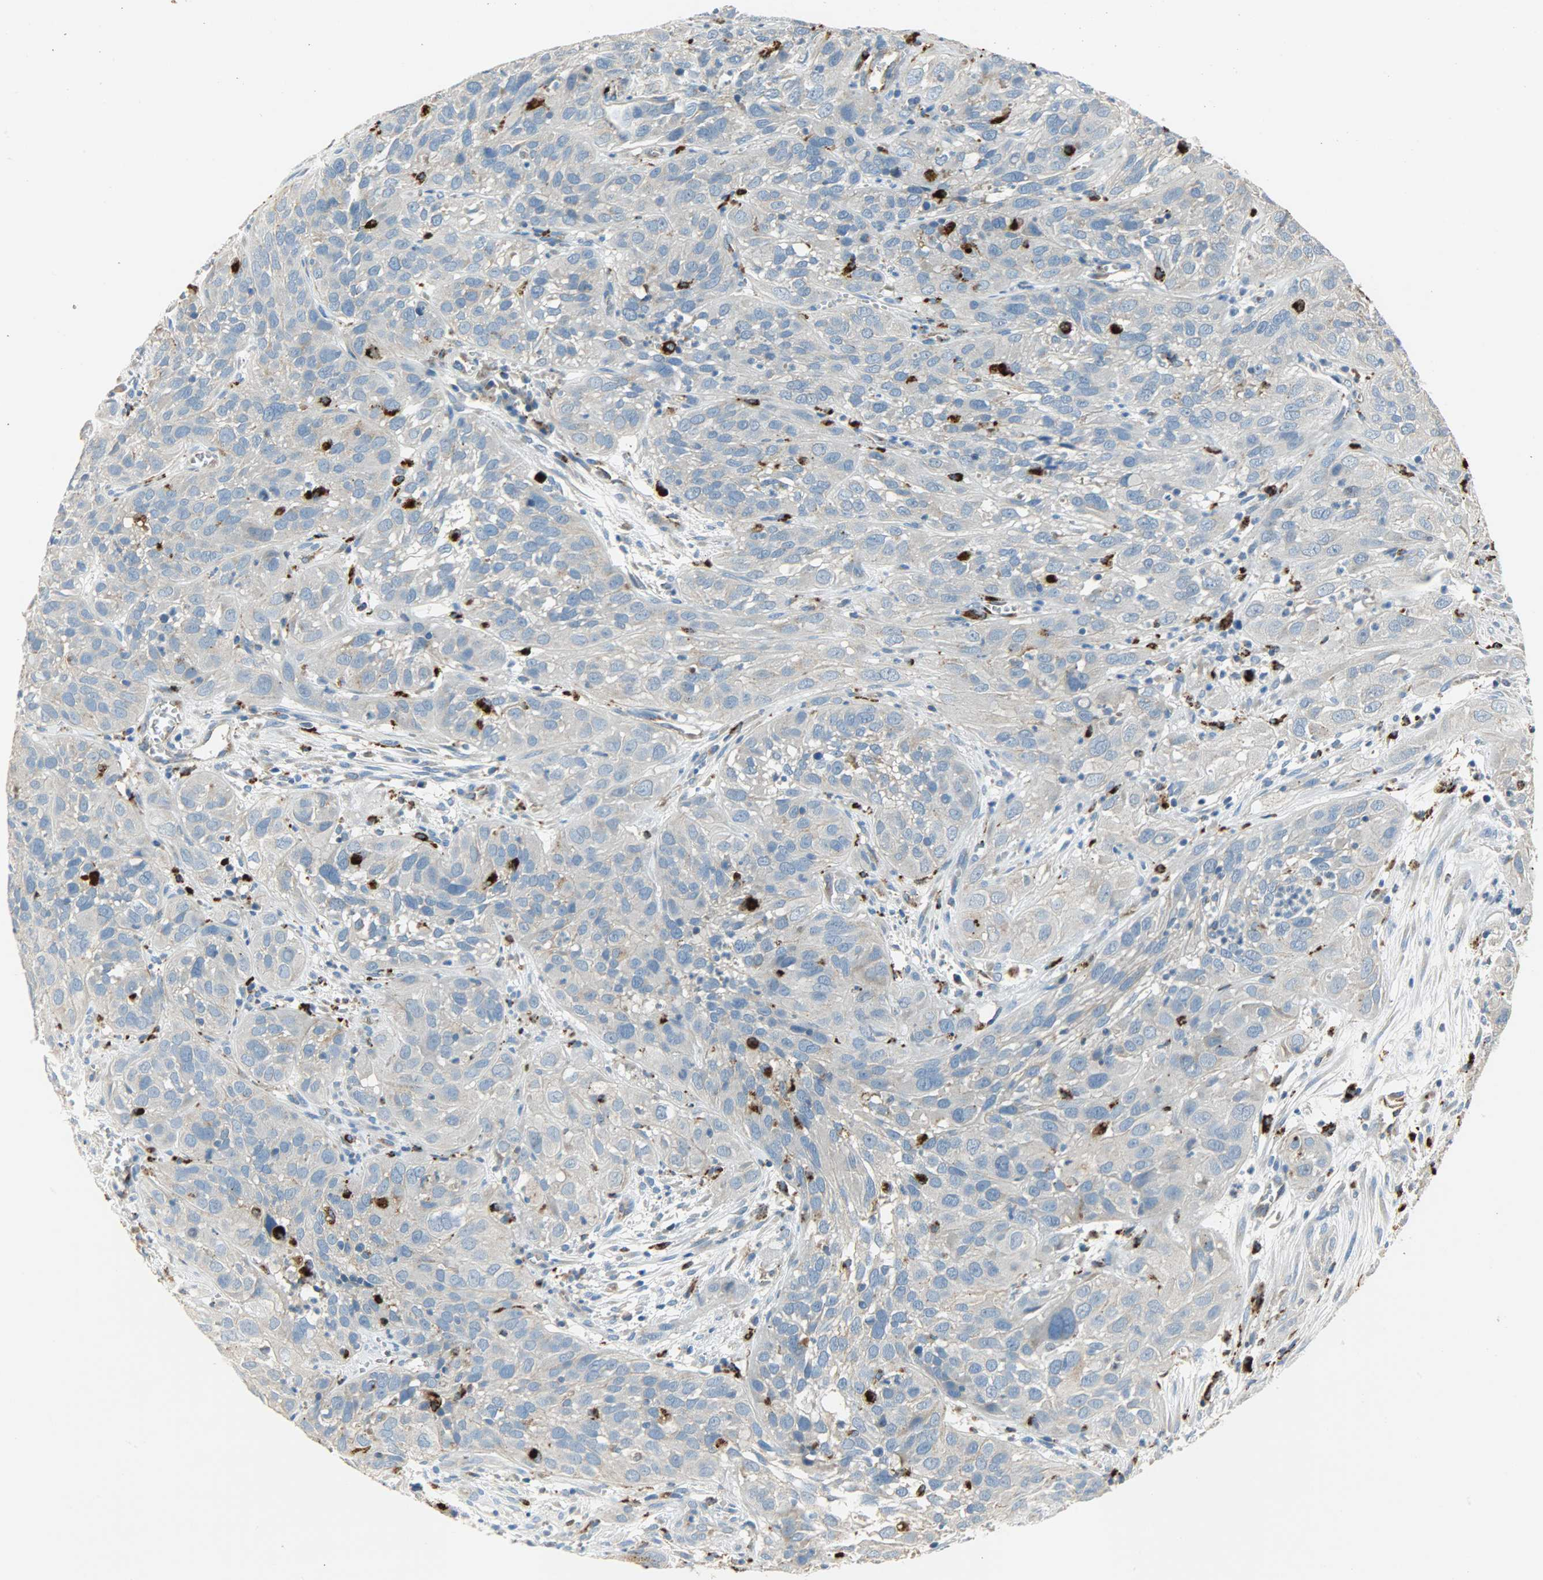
{"staining": {"intensity": "weak", "quantity": "25%-75%", "location": "cytoplasmic/membranous"}, "tissue": "cervical cancer", "cell_type": "Tumor cells", "image_type": "cancer", "snomed": [{"axis": "morphology", "description": "Squamous cell carcinoma, NOS"}, {"axis": "topography", "description": "Cervix"}], "caption": "A histopathology image of human squamous cell carcinoma (cervical) stained for a protein displays weak cytoplasmic/membranous brown staining in tumor cells.", "gene": "ASAH1", "patient": {"sex": "female", "age": 32}}